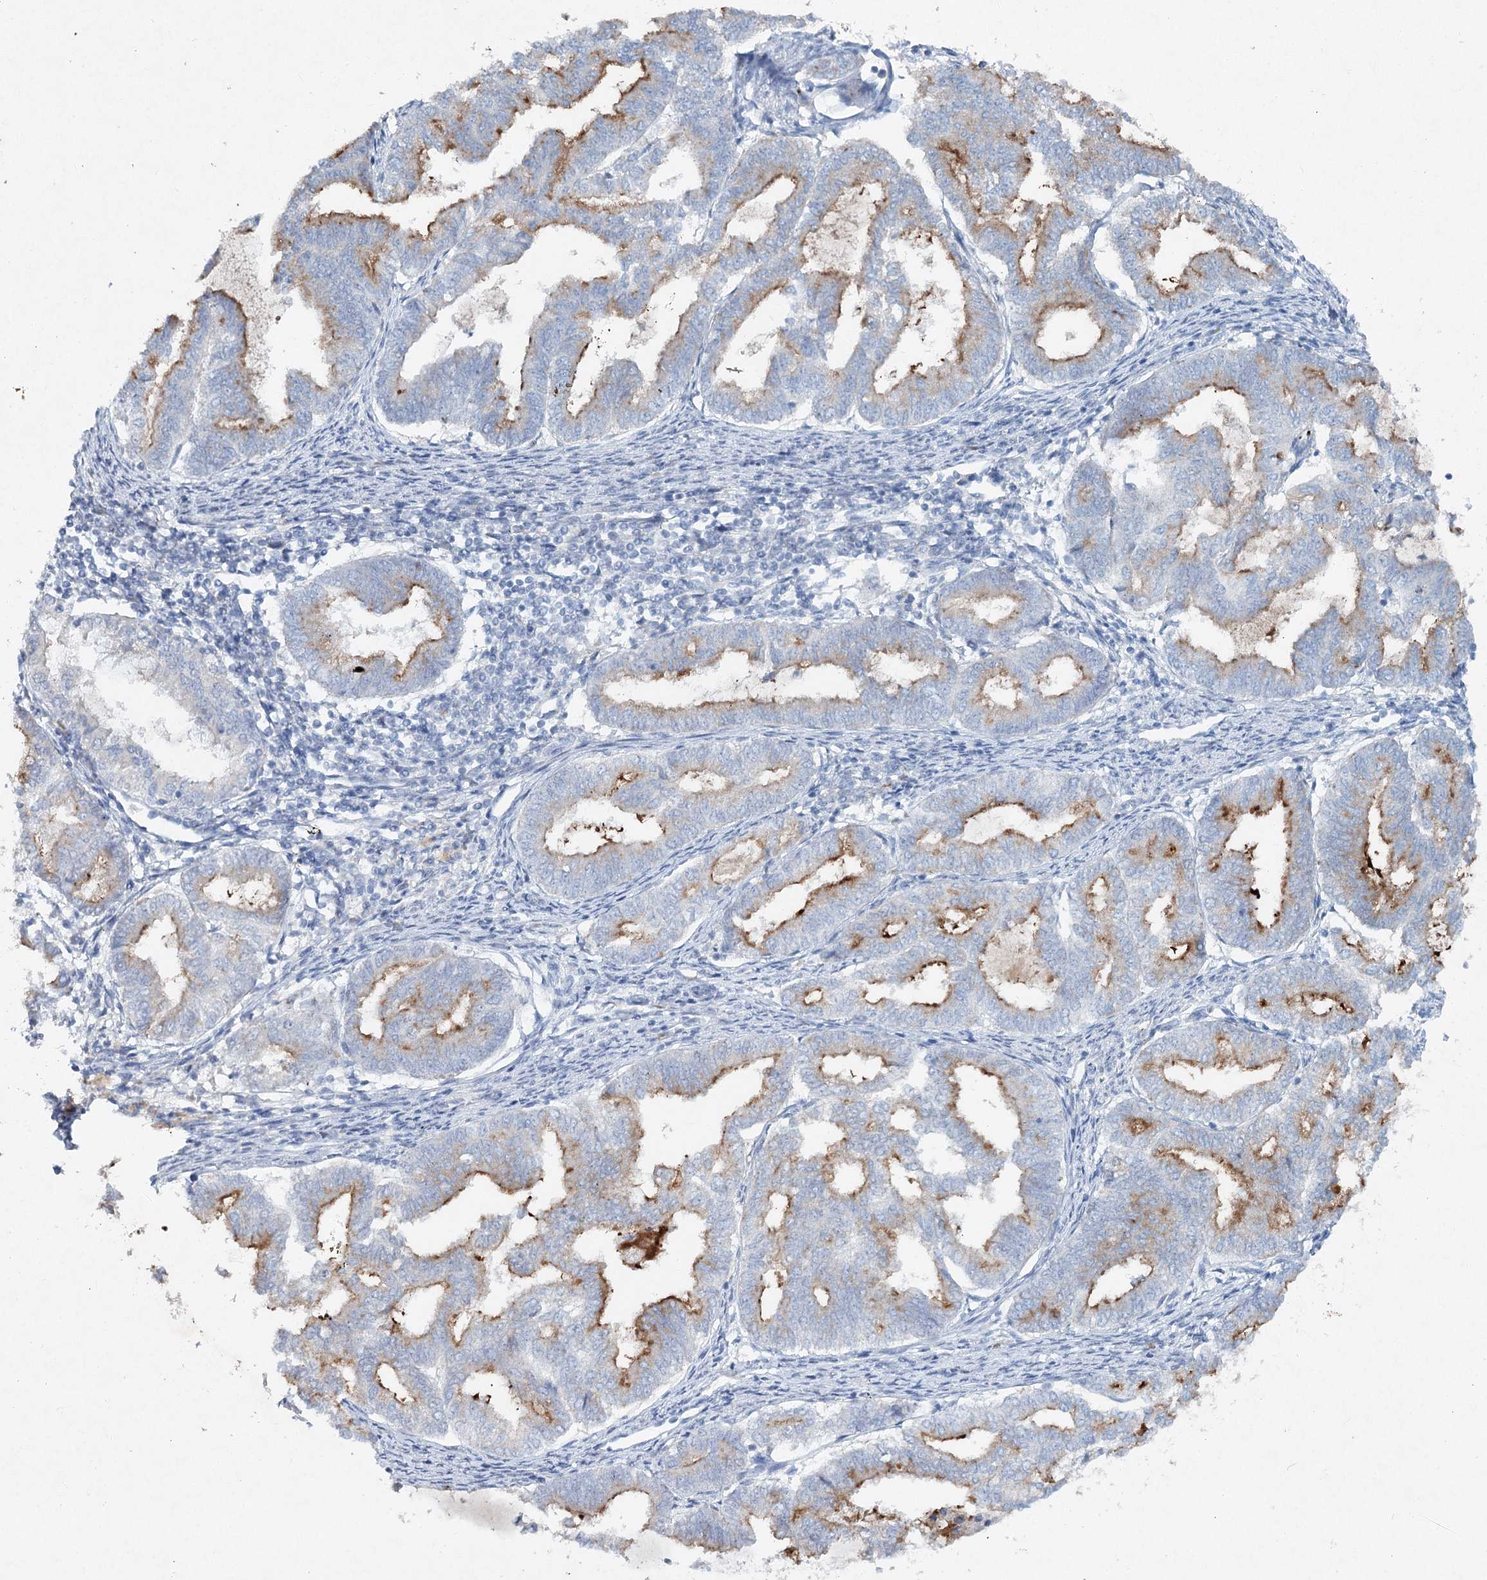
{"staining": {"intensity": "strong", "quantity": "25%-75%", "location": "cytoplasmic/membranous"}, "tissue": "endometrial cancer", "cell_type": "Tumor cells", "image_type": "cancer", "snomed": [{"axis": "morphology", "description": "Adenocarcinoma, NOS"}, {"axis": "topography", "description": "Endometrium"}], "caption": "Protein expression analysis of endometrial cancer displays strong cytoplasmic/membranous staining in approximately 25%-75% of tumor cells.", "gene": "RFX6", "patient": {"sex": "female", "age": 79}}